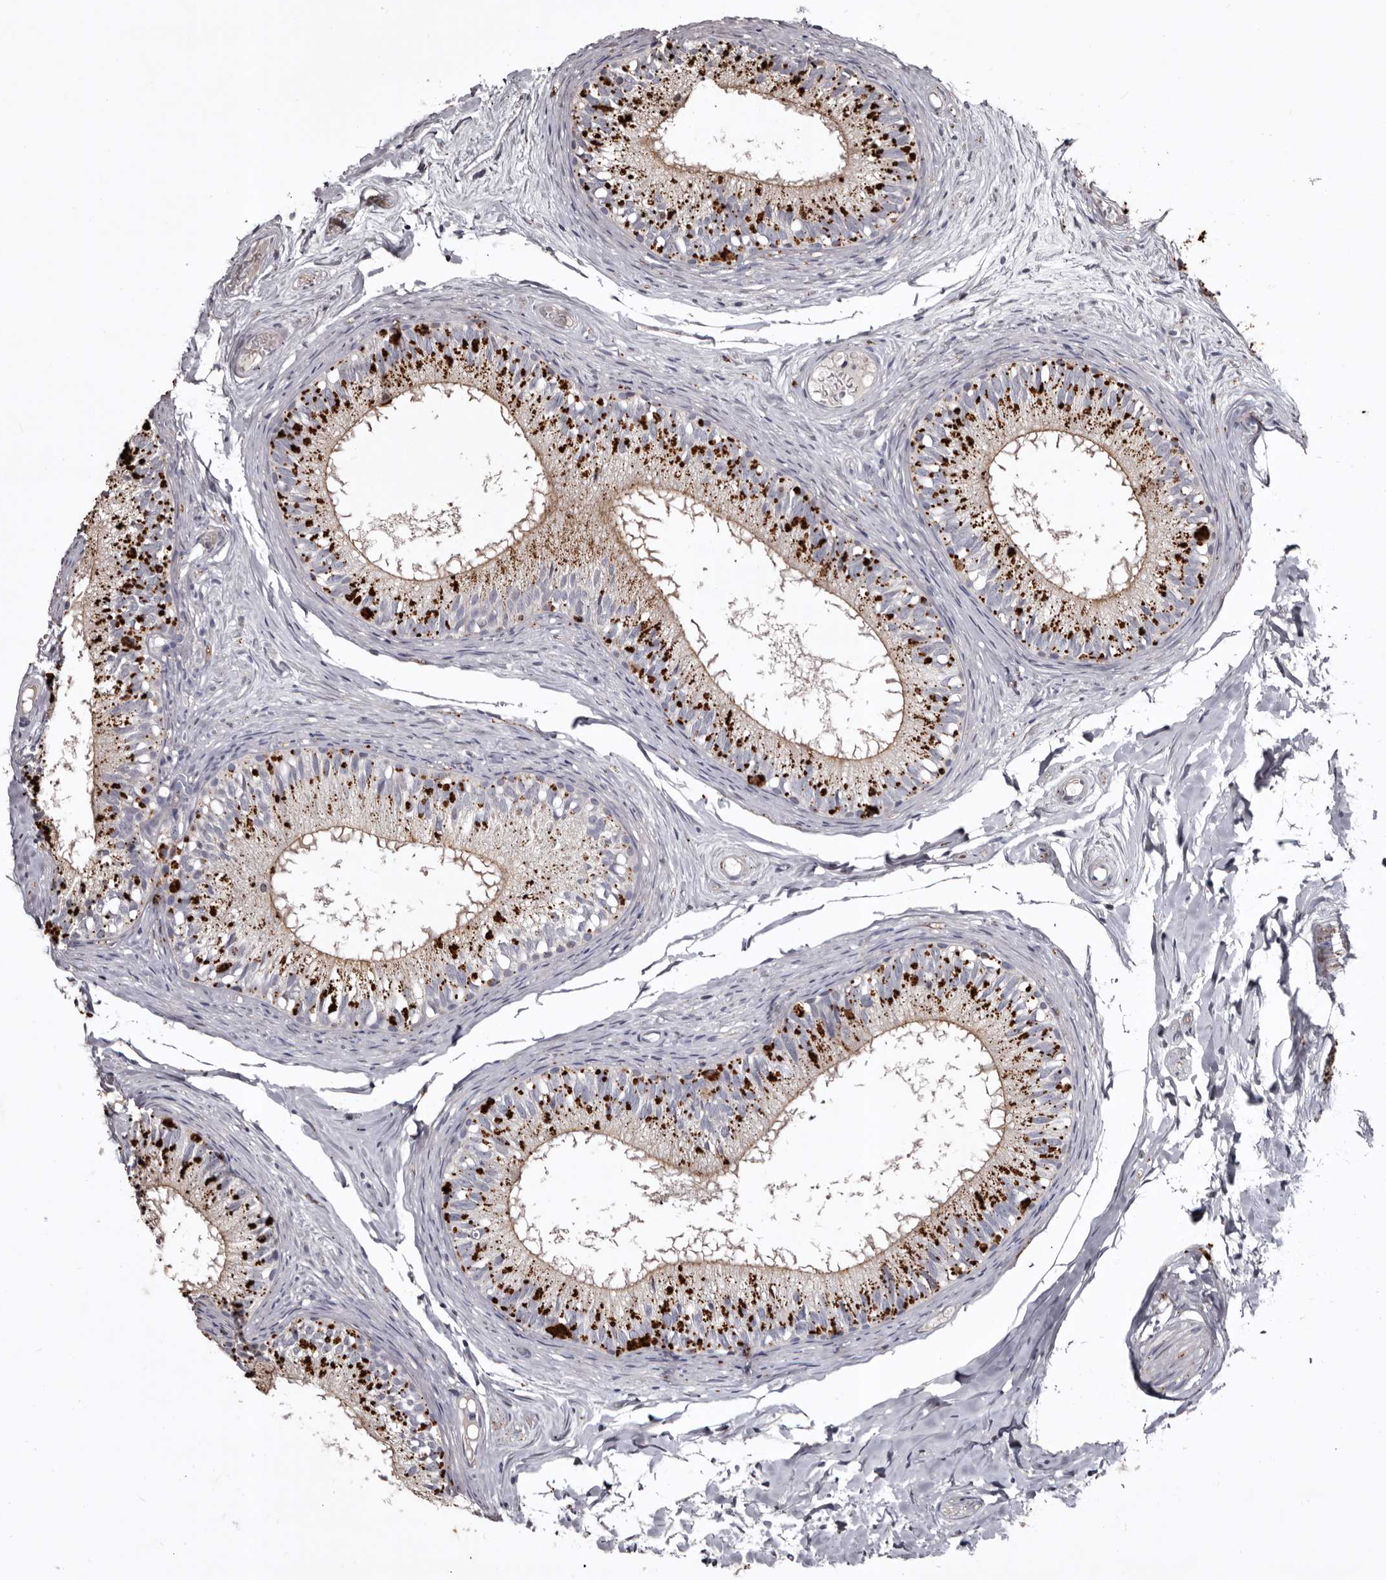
{"staining": {"intensity": "strong", "quantity": "25%-75%", "location": "cytoplasmic/membranous"}, "tissue": "epididymis", "cell_type": "Glandular cells", "image_type": "normal", "snomed": [{"axis": "morphology", "description": "Normal tissue, NOS"}, {"axis": "topography", "description": "Epididymis"}], "caption": "Protein staining by immunohistochemistry (IHC) demonstrates strong cytoplasmic/membranous expression in approximately 25%-75% of glandular cells in benign epididymis. (IHC, brightfield microscopy, high magnification).", "gene": "SLC10A4", "patient": {"sex": "male", "age": 46}}